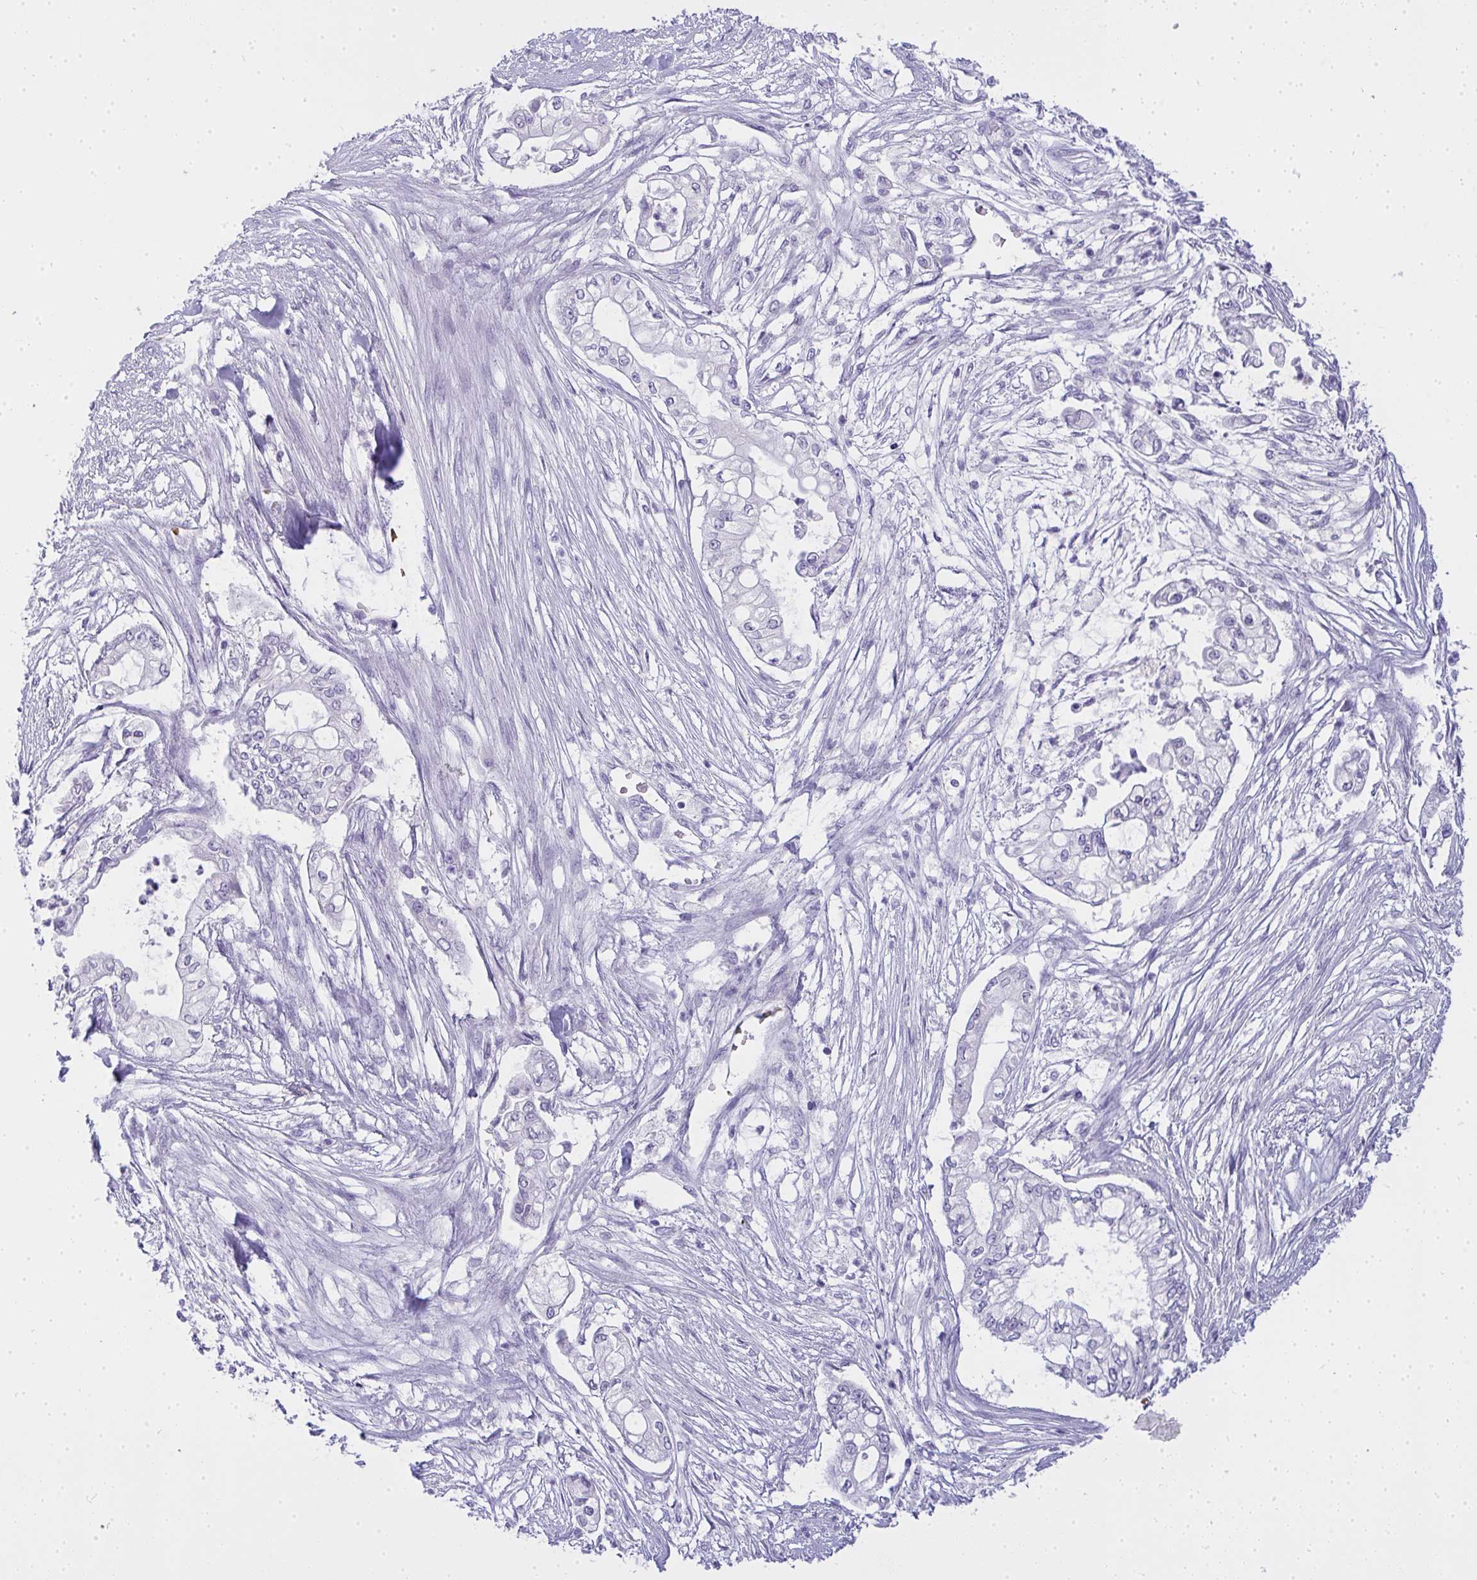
{"staining": {"intensity": "negative", "quantity": "none", "location": "none"}, "tissue": "pancreatic cancer", "cell_type": "Tumor cells", "image_type": "cancer", "snomed": [{"axis": "morphology", "description": "Adenocarcinoma, NOS"}, {"axis": "topography", "description": "Pancreas"}], "caption": "Tumor cells show no significant positivity in adenocarcinoma (pancreatic). (Immunohistochemistry (ihc), brightfield microscopy, high magnification).", "gene": "ZNF182", "patient": {"sex": "female", "age": 69}}